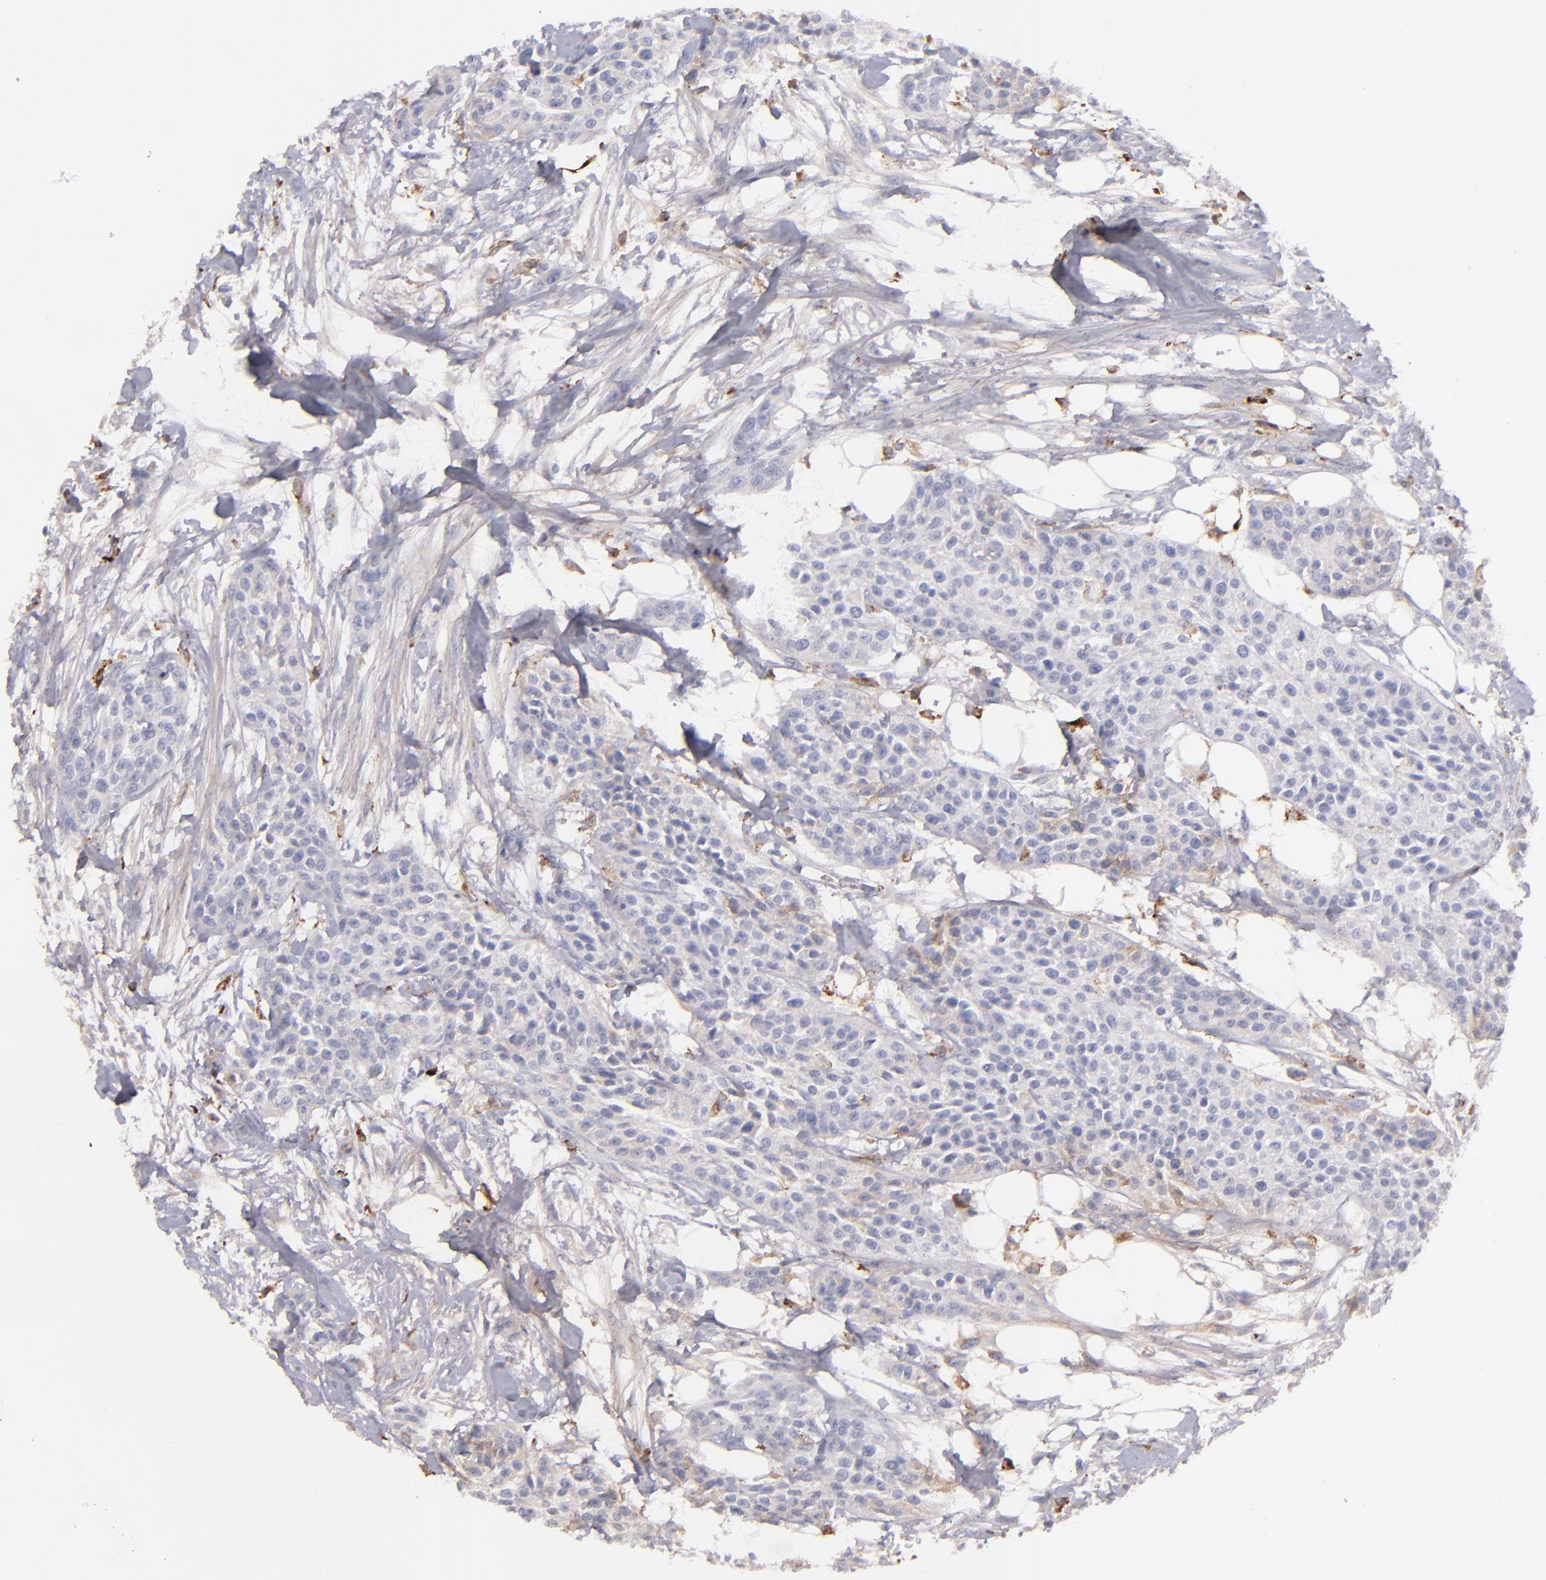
{"staining": {"intensity": "weak", "quantity": "<25%", "location": "cytoplasmic/membranous"}, "tissue": "urothelial cancer", "cell_type": "Tumor cells", "image_type": "cancer", "snomed": [{"axis": "morphology", "description": "Urothelial carcinoma, High grade"}, {"axis": "topography", "description": "Urinary bladder"}], "caption": "Immunohistochemical staining of urothelial cancer shows no significant expression in tumor cells.", "gene": "C1QA", "patient": {"sex": "male", "age": 56}}